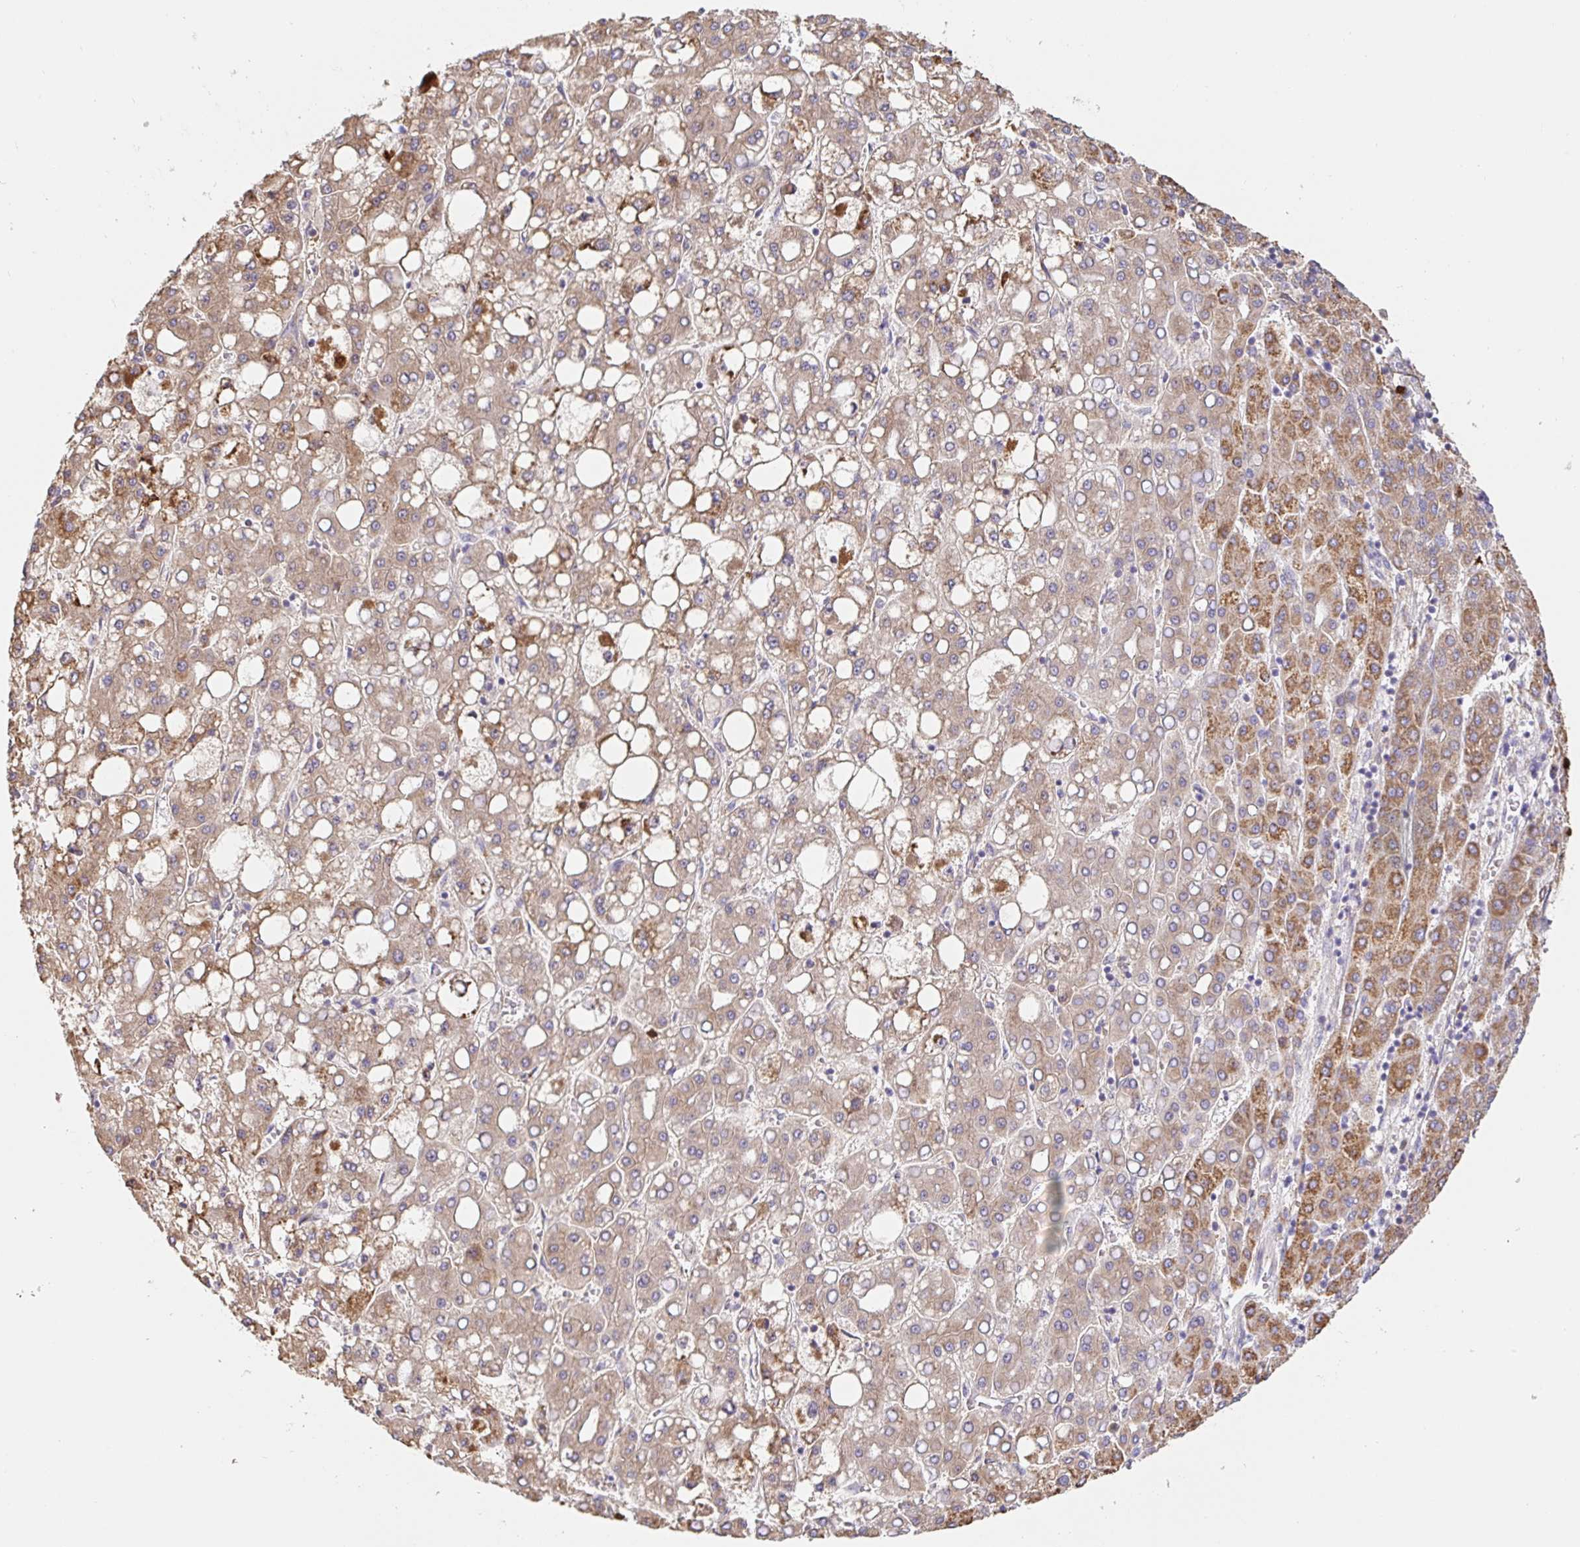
{"staining": {"intensity": "moderate", "quantity": ">75%", "location": "cytoplasmic/membranous"}, "tissue": "liver cancer", "cell_type": "Tumor cells", "image_type": "cancer", "snomed": [{"axis": "morphology", "description": "Carcinoma, Hepatocellular, NOS"}, {"axis": "topography", "description": "Liver"}], "caption": "DAB (3,3'-diaminobenzidine) immunohistochemical staining of liver cancer (hepatocellular carcinoma) reveals moderate cytoplasmic/membranous protein expression in about >75% of tumor cells. Immunohistochemistry (ihc) stains the protein in brown and the nuclei are stained blue.", "gene": "PDPK1", "patient": {"sex": "male", "age": 65}}